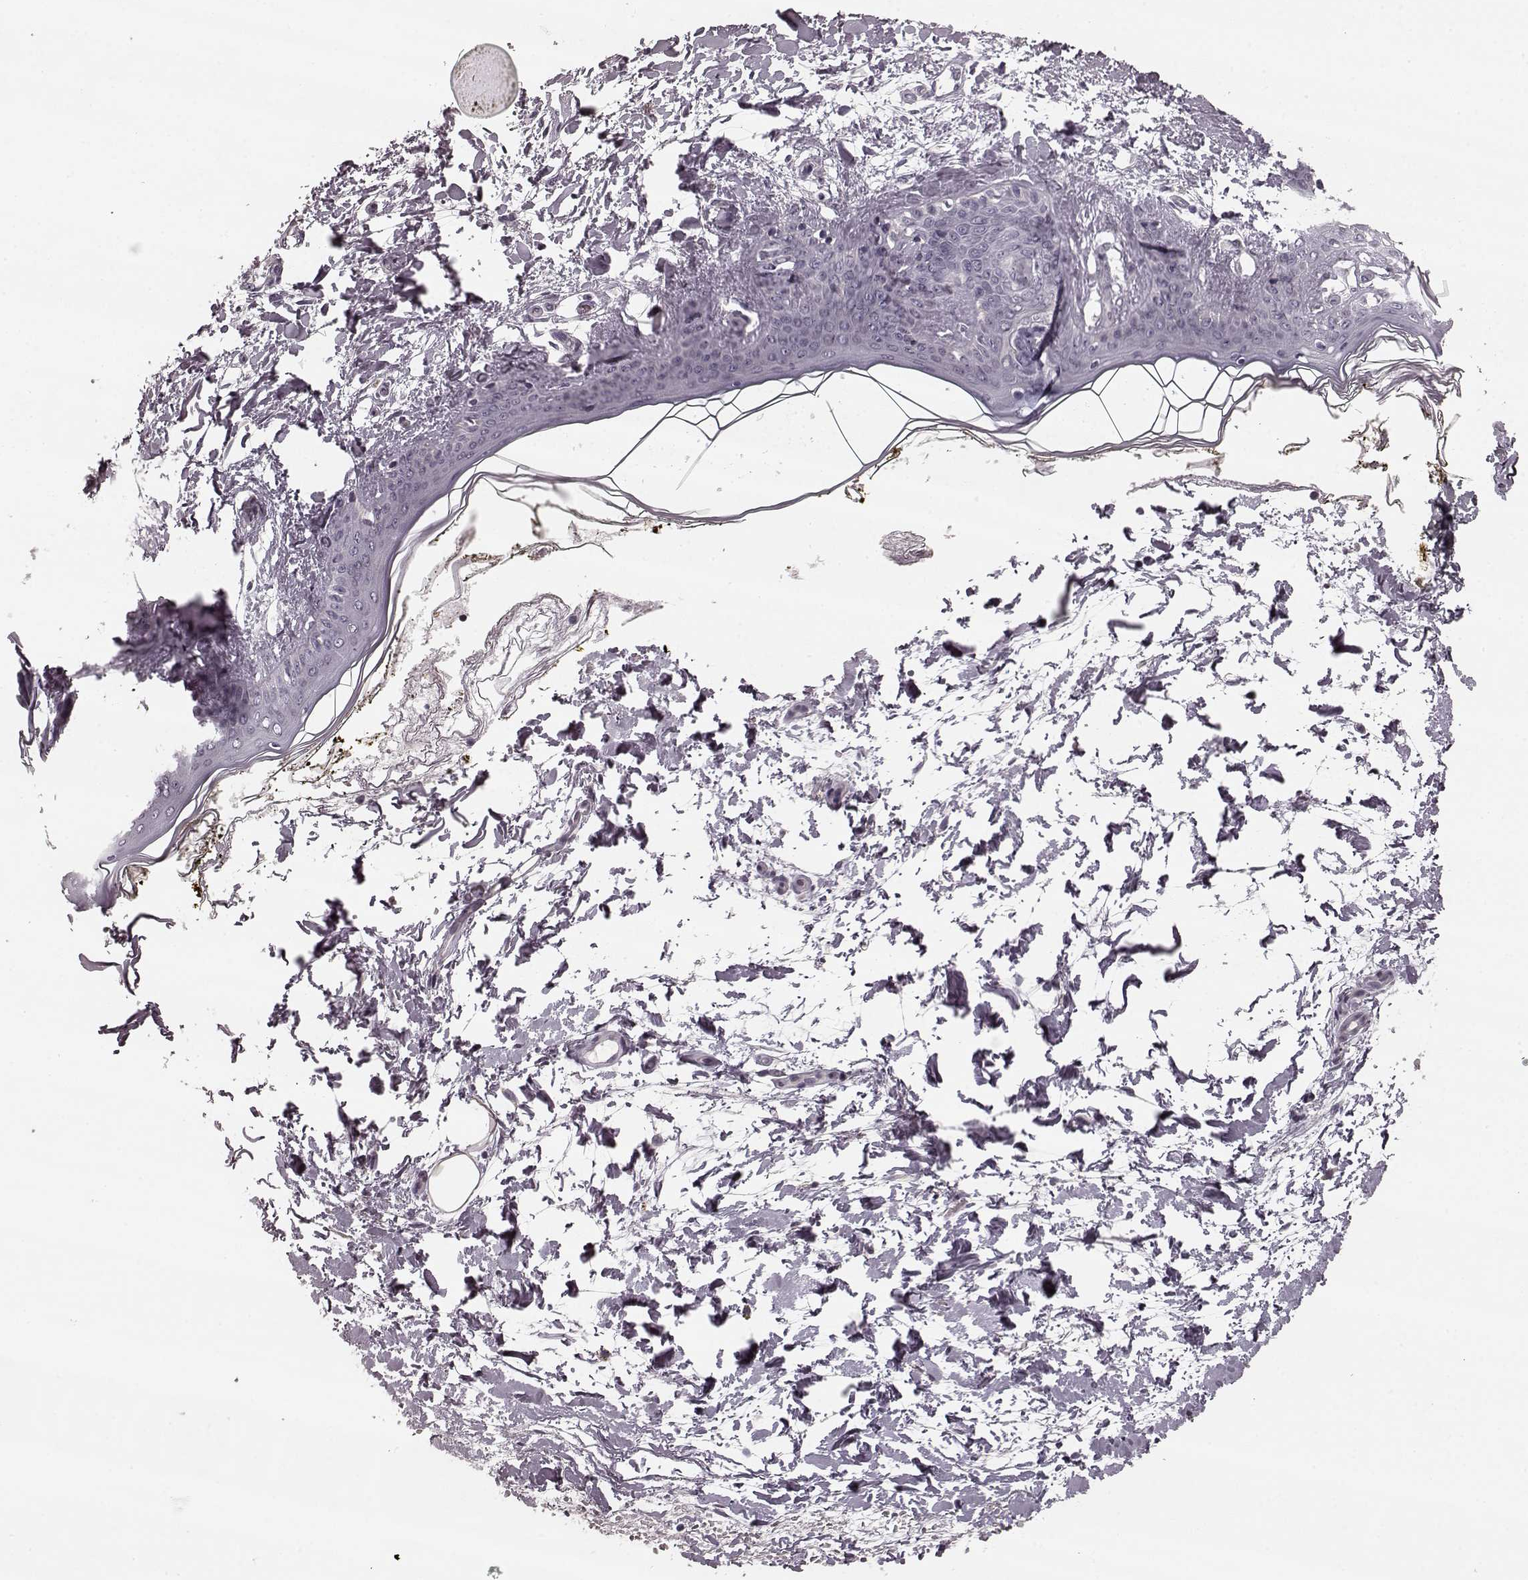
{"staining": {"intensity": "negative", "quantity": "none", "location": "none"}, "tissue": "skin", "cell_type": "Fibroblasts", "image_type": "normal", "snomed": [{"axis": "morphology", "description": "Normal tissue, NOS"}, {"axis": "topography", "description": "Skin"}], "caption": "Immunohistochemistry (IHC) photomicrograph of unremarkable skin: human skin stained with DAB (3,3'-diaminobenzidine) shows no significant protein expression in fibroblasts. (Immunohistochemistry (IHC), brightfield microscopy, high magnification).", "gene": "FAM234B", "patient": {"sex": "female", "age": 34}}